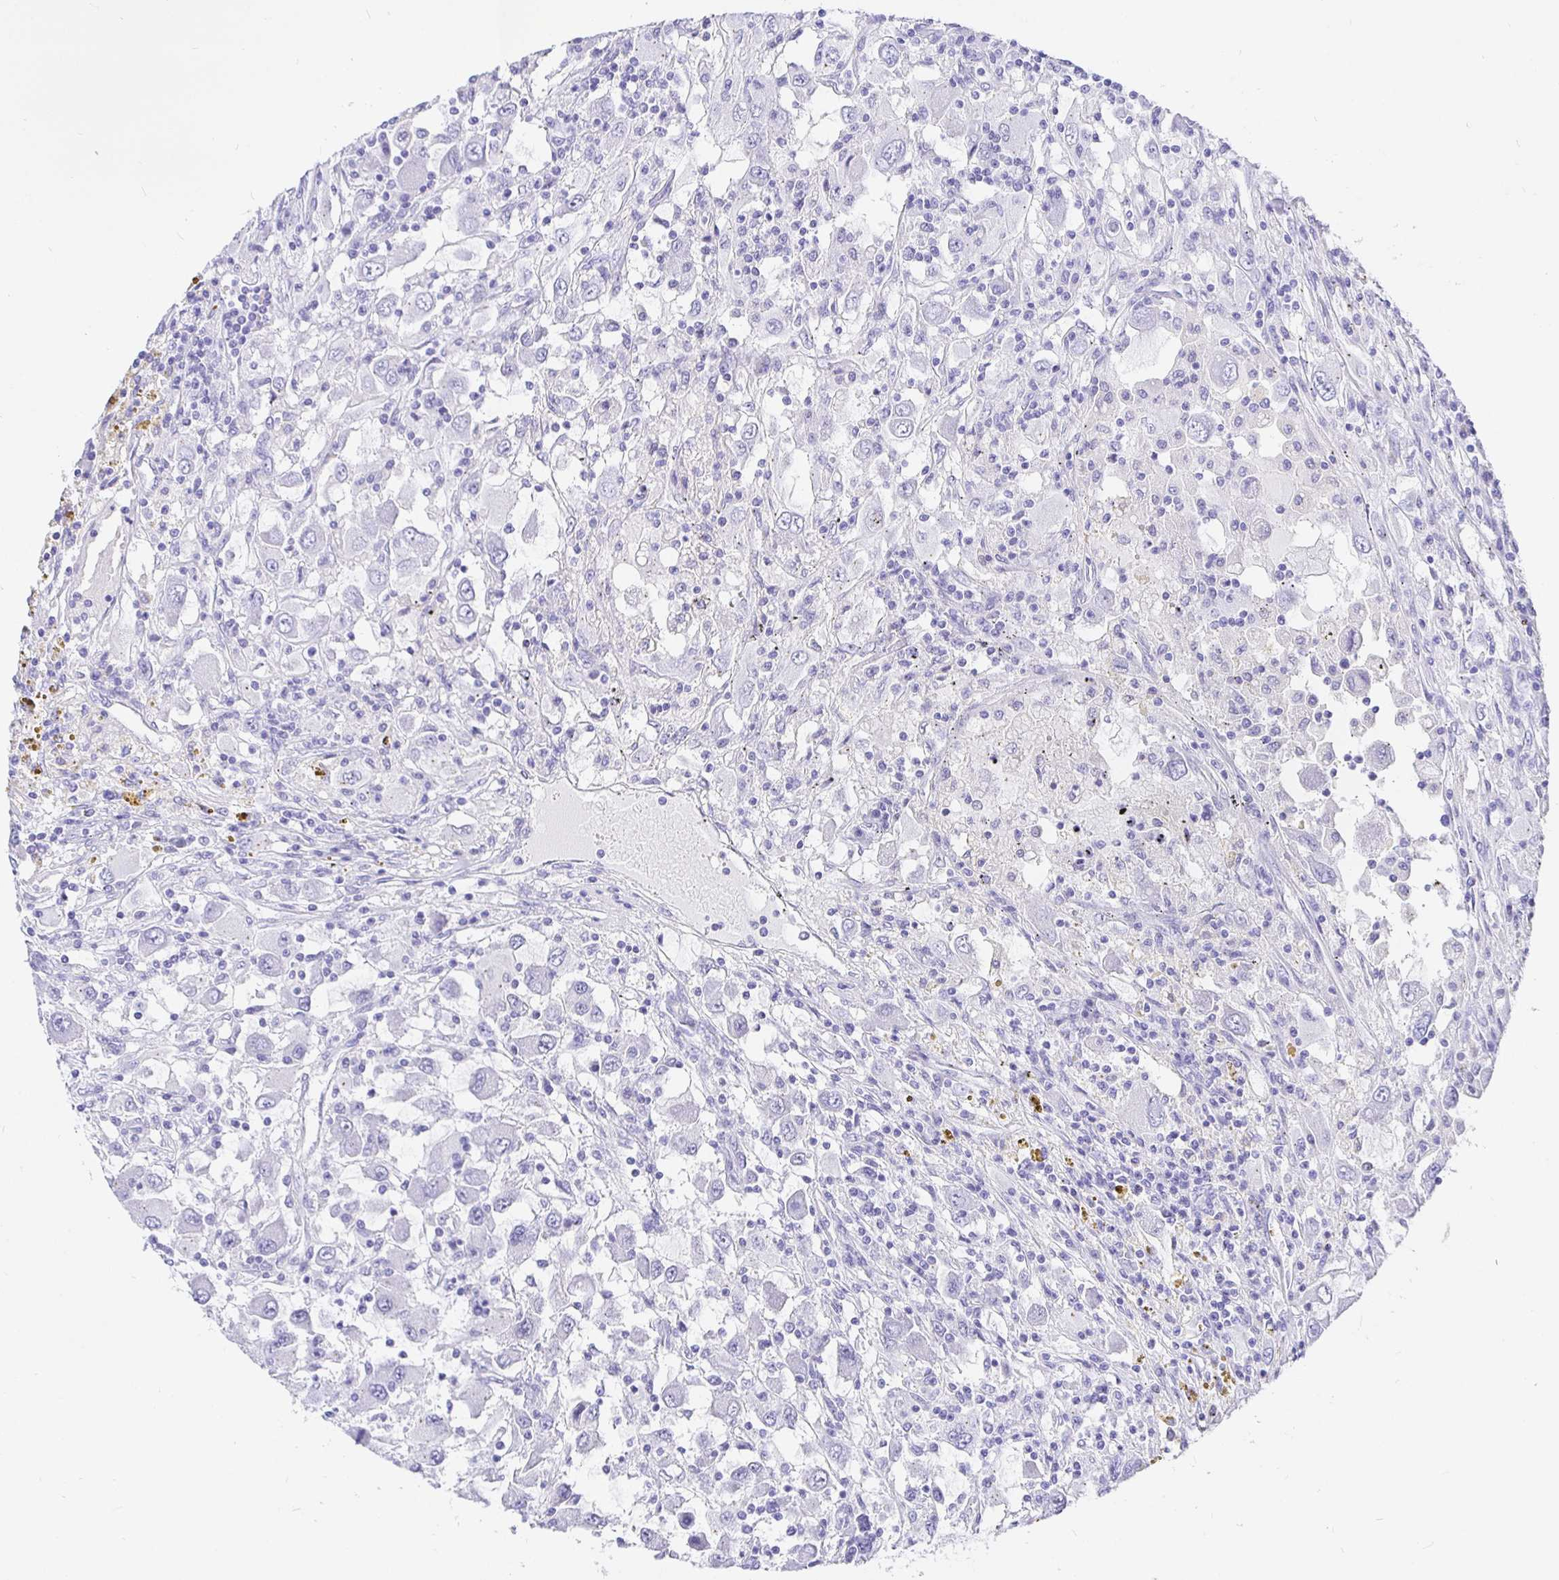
{"staining": {"intensity": "negative", "quantity": "none", "location": "none"}, "tissue": "renal cancer", "cell_type": "Tumor cells", "image_type": "cancer", "snomed": [{"axis": "morphology", "description": "Adenocarcinoma, NOS"}, {"axis": "topography", "description": "Kidney"}], "caption": "Renal adenocarcinoma was stained to show a protein in brown. There is no significant staining in tumor cells.", "gene": "EZHIP", "patient": {"sex": "female", "age": 67}}